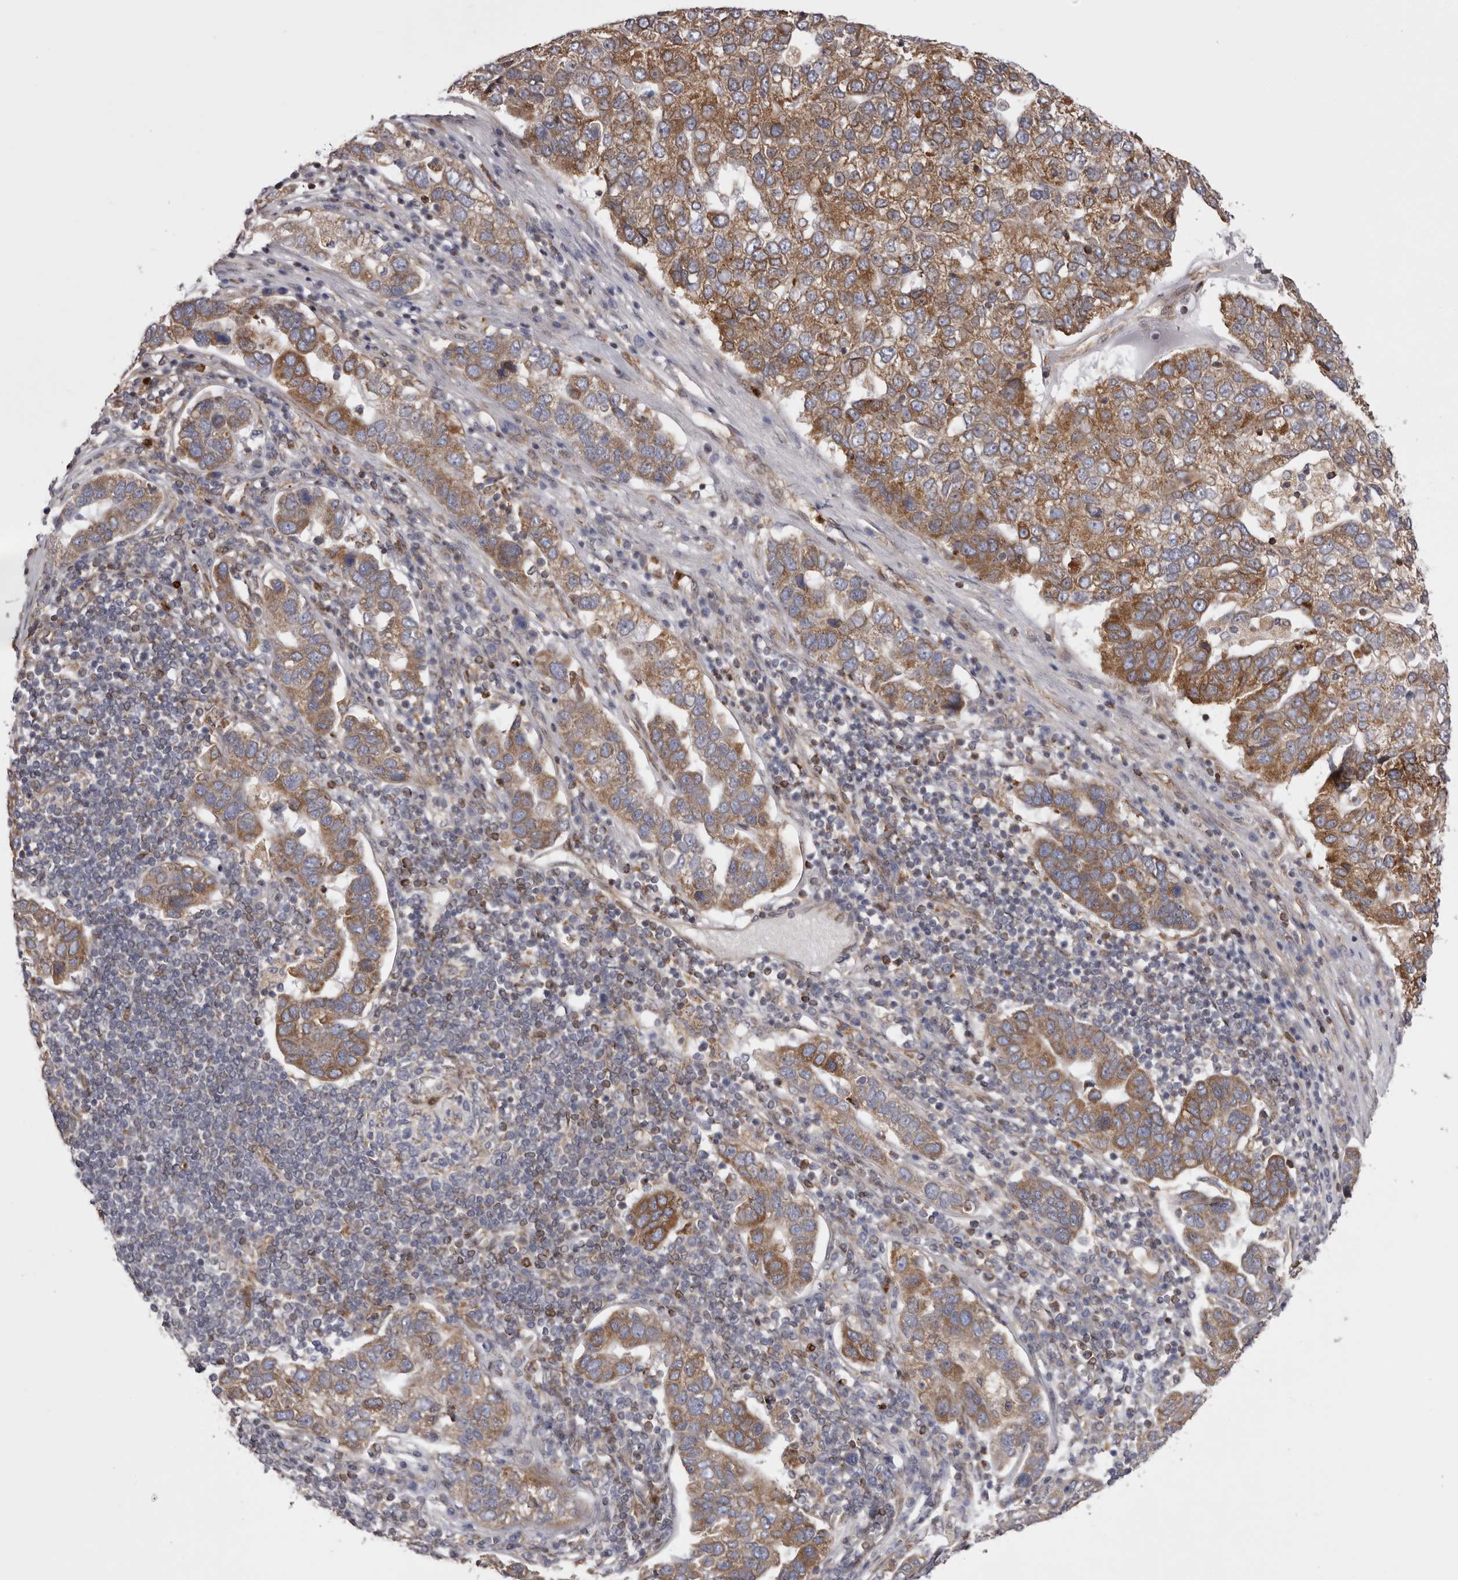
{"staining": {"intensity": "moderate", "quantity": ">75%", "location": "cytoplasmic/membranous"}, "tissue": "pancreatic cancer", "cell_type": "Tumor cells", "image_type": "cancer", "snomed": [{"axis": "morphology", "description": "Adenocarcinoma, NOS"}, {"axis": "topography", "description": "Pancreas"}], "caption": "Brown immunohistochemical staining in human adenocarcinoma (pancreatic) demonstrates moderate cytoplasmic/membranous positivity in approximately >75% of tumor cells.", "gene": "C4orf3", "patient": {"sex": "female", "age": 61}}